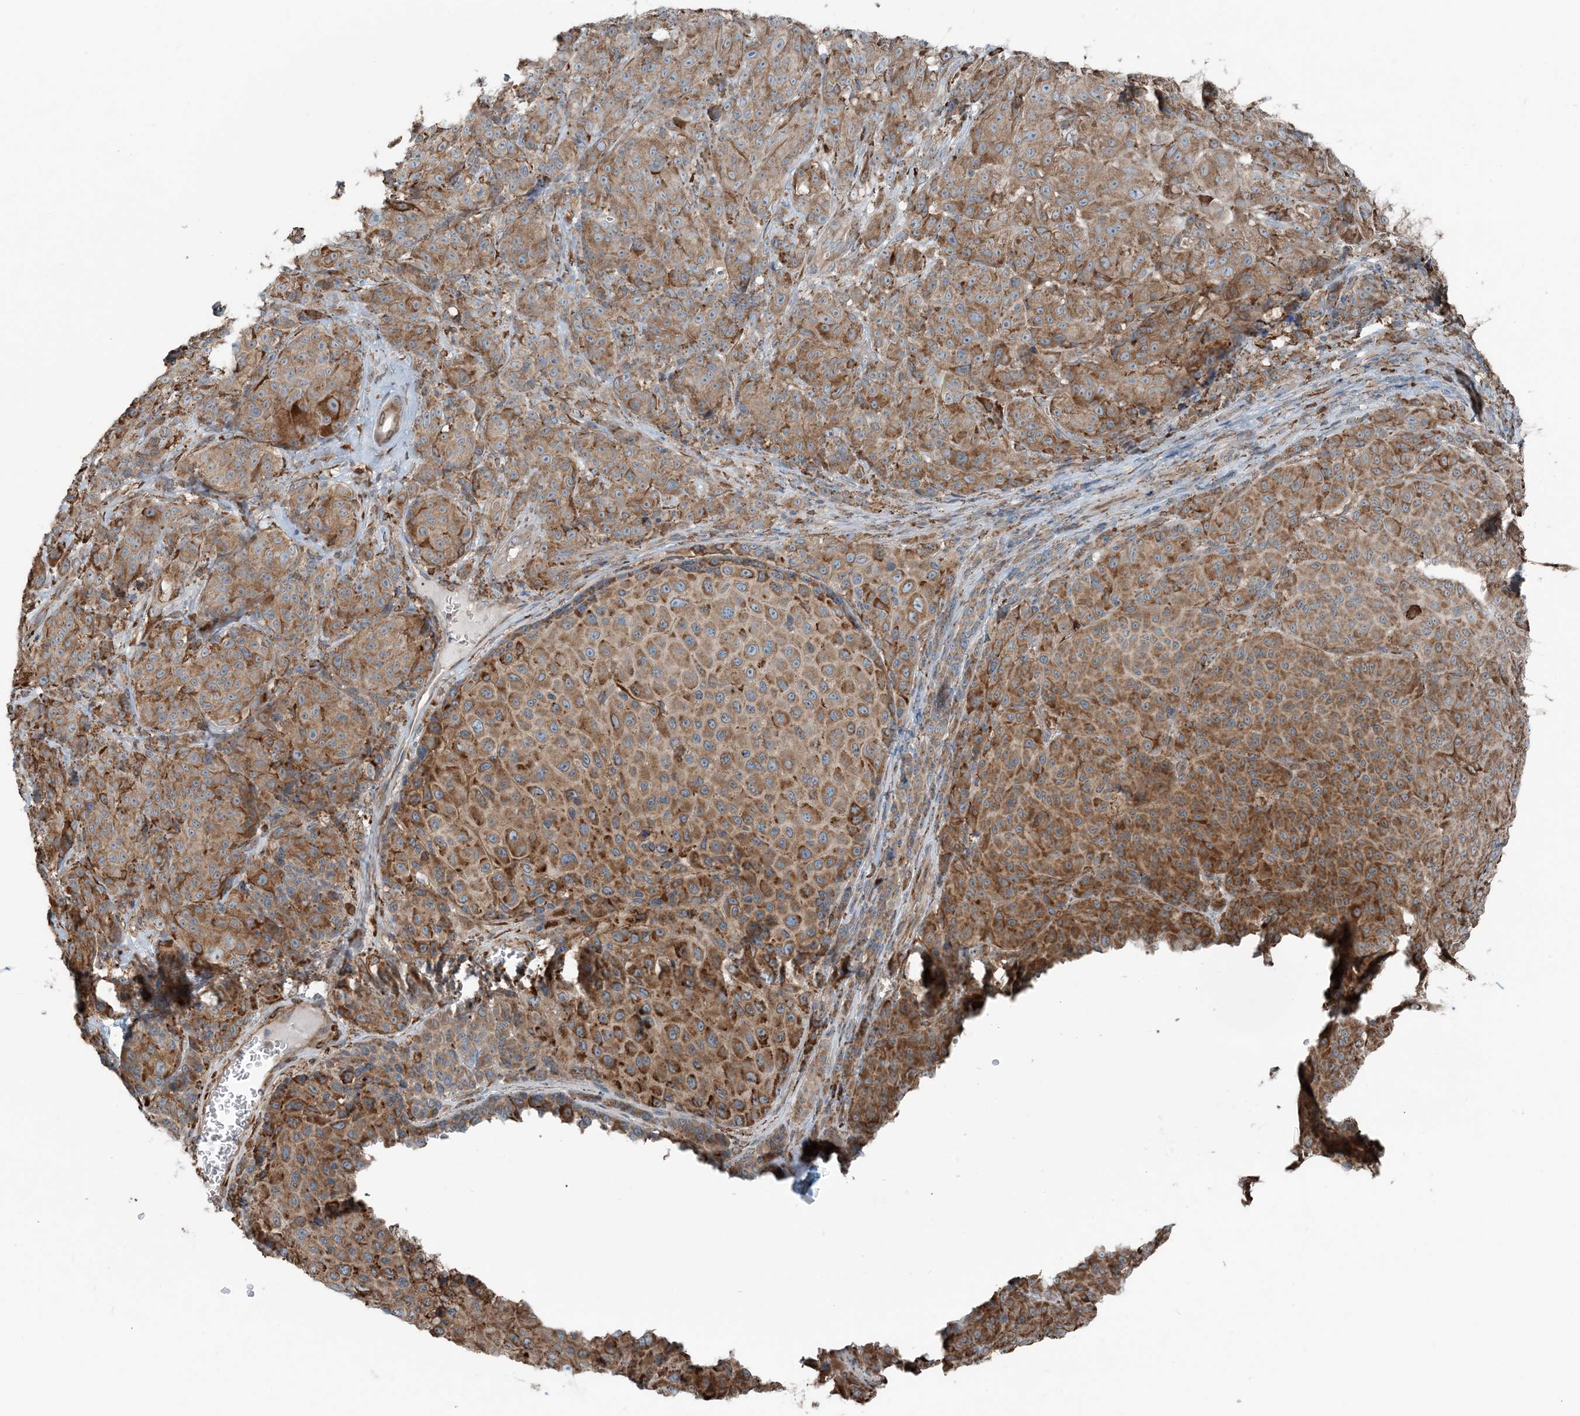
{"staining": {"intensity": "strong", "quantity": "25%-75%", "location": "cytoplasmic/membranous"}, "tissue": "melanoma", "cell_type": "Tumor cells", "image_type": "cancer", "snomed": [{"axis": "morphology", "description": "Malignant melanoma, NOS"}, {"axis": "topography", "description": "Skin"}], "caption": "Melanoma stained with a brown dye displays strong cytoplasmic/membranous positive positivity in about 25%-75% of tumor cells.", "gene": "CERKL", "patient": {"sex": "male", "age": 73}}